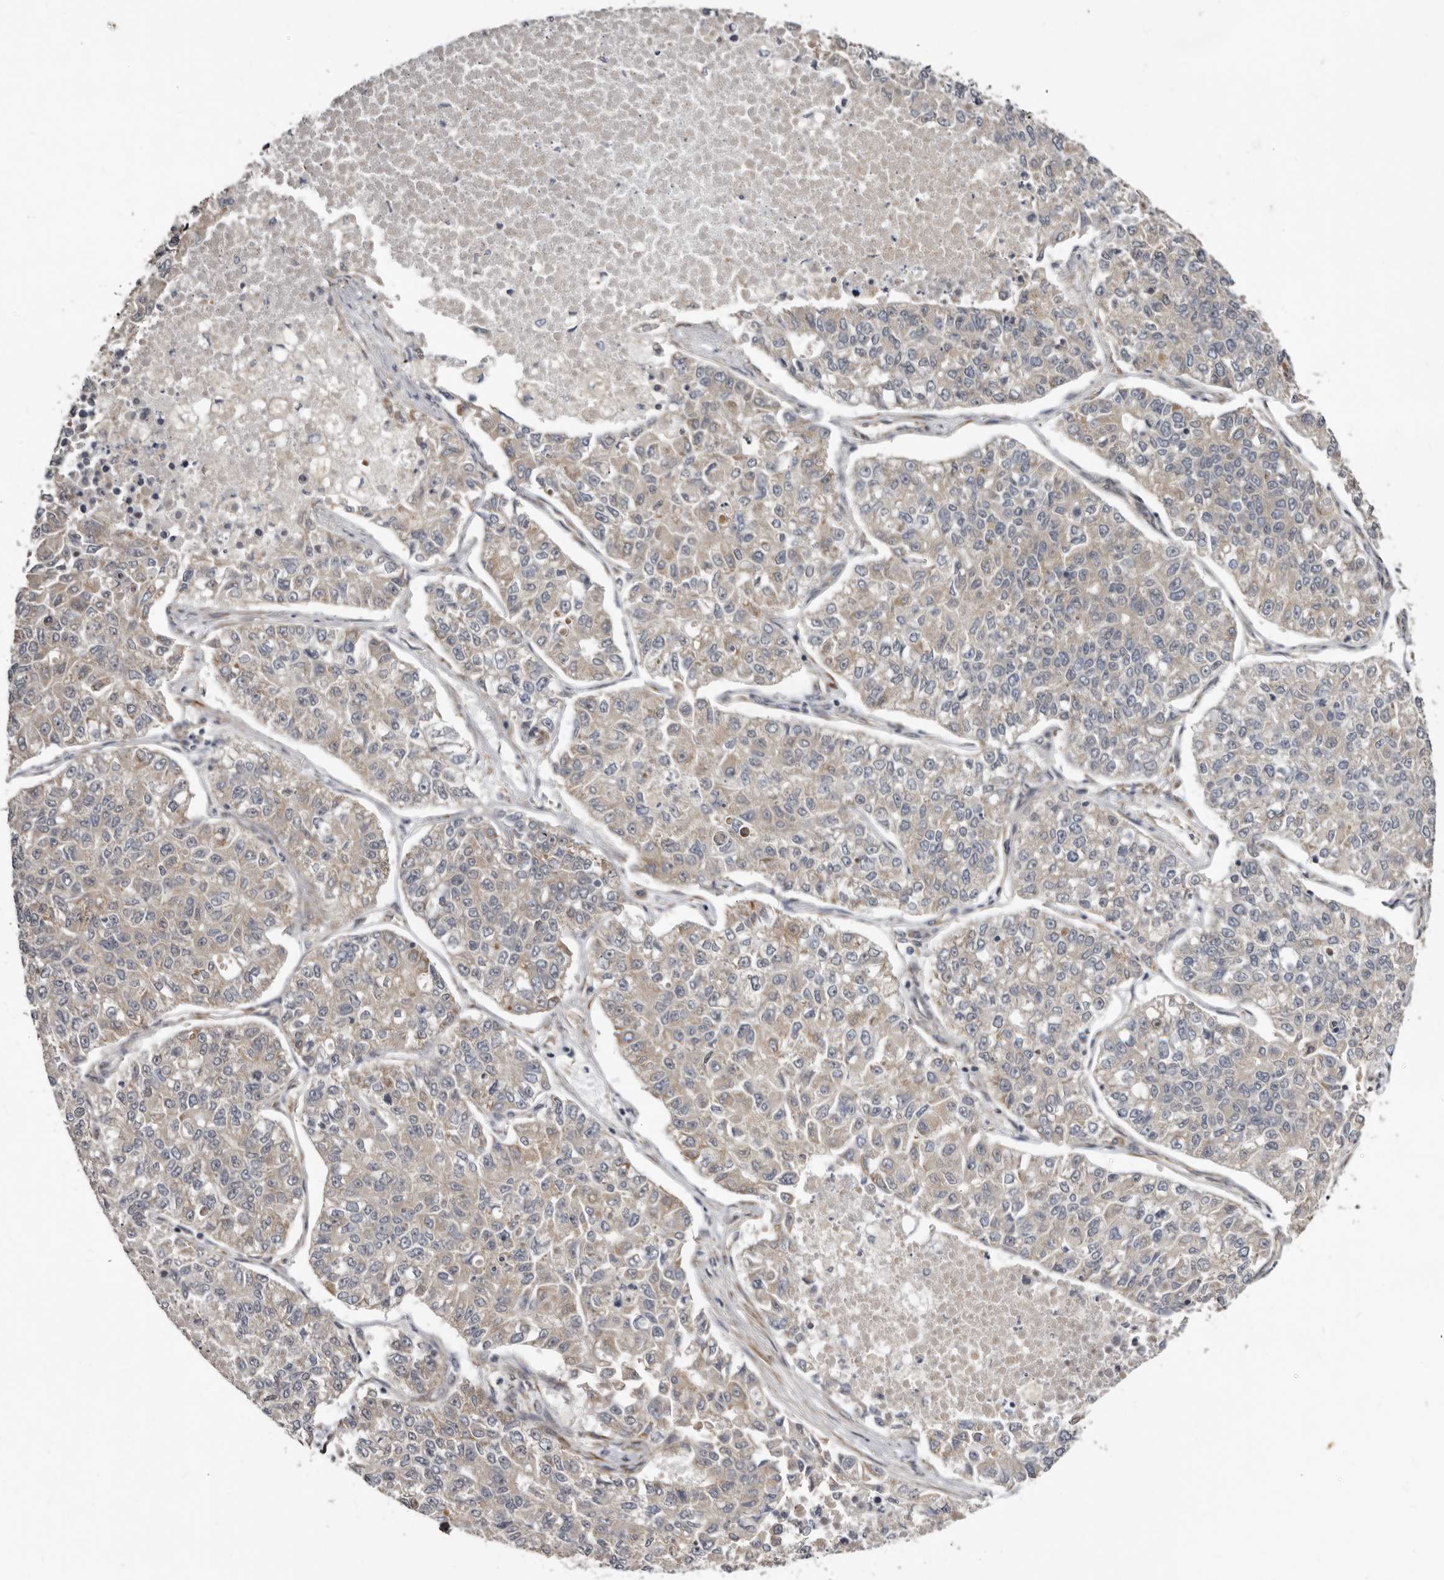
{"staining": {"intensity": "negative", "quantity": "none", "location": "none"}, "tissue": "lung cancer", "cell_type": "Tumor cells", "image_type": "cancer", "snomed": [{"axis": "morphology", "description": "Adenocarcinoma, NOS"}, {"axis": "topography", "description": "Lung"}], "caption": "This is a histopathology image of IHC staining of adenocarcinoma (lung), which shows no staining in tumor cells. (DAB (3,3'-diaminobenzidine) IHC with hematoxylin counter stain).", "gene": "SBDS", "patient": {"sex": "male", "age": 49}}